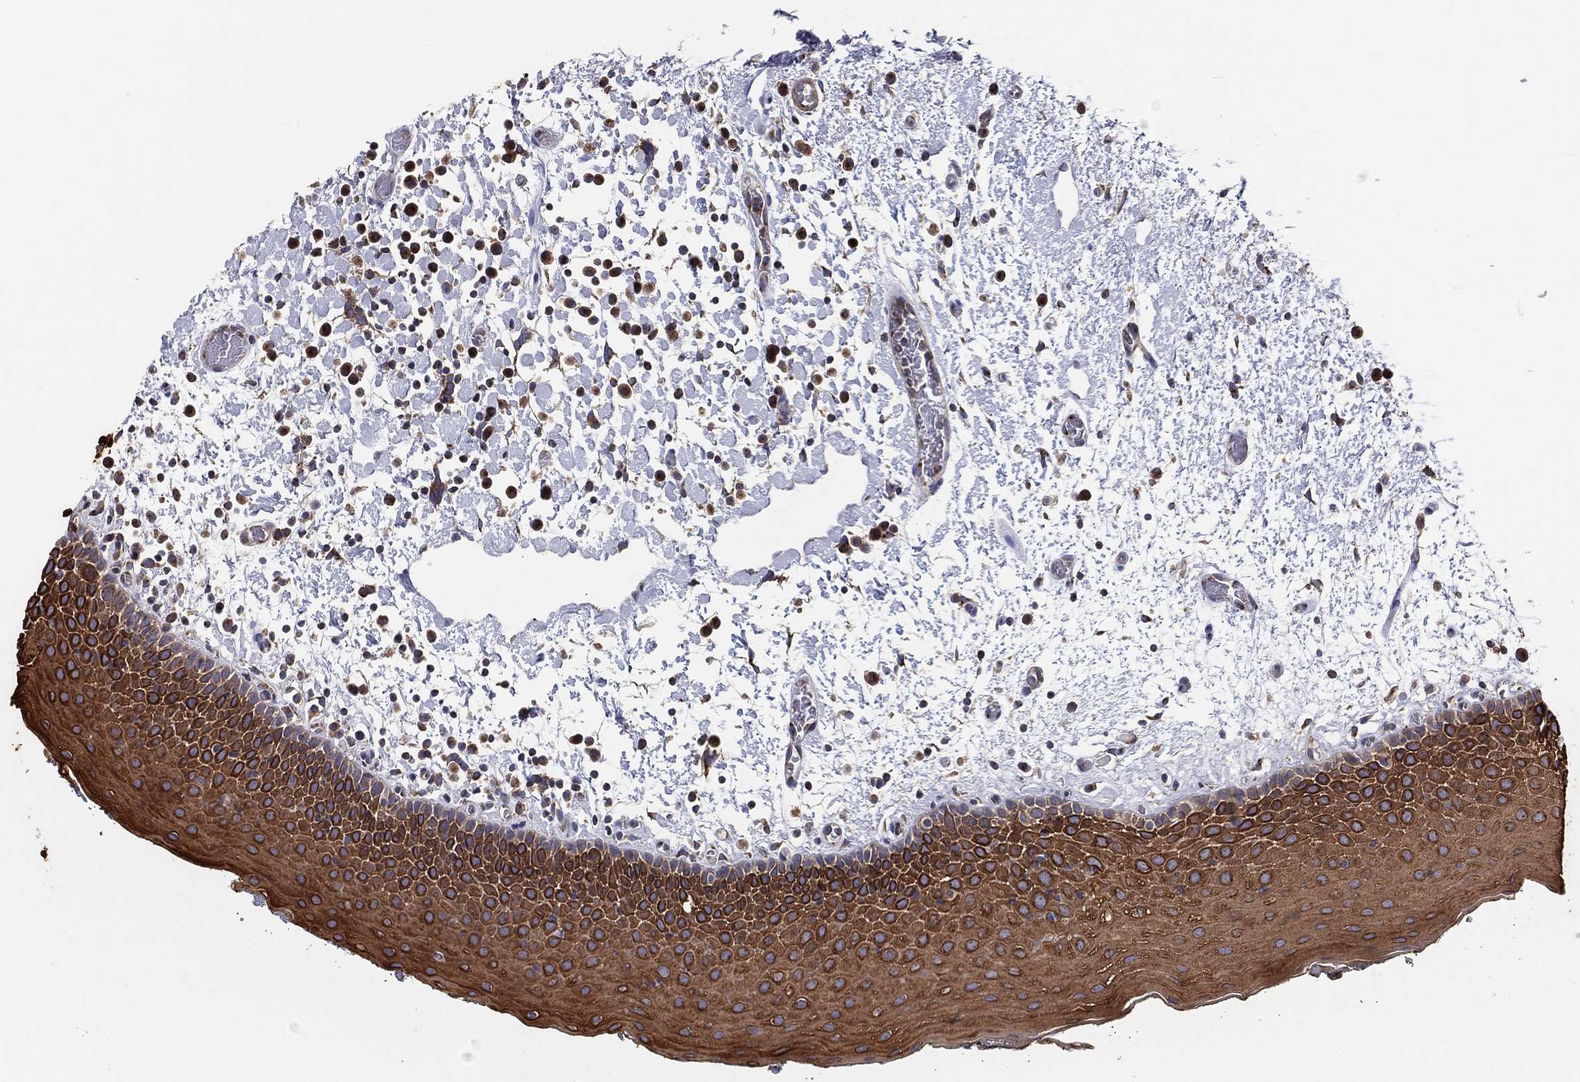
{"staining": {"intensity": "strong", "quantity": ">75%", "location": "cytoplasmic/membranous"}, "tissue": "oral mucosa", "cell_type": "Squamous epithelial cells", "image_type": "normal", "snomed": [{"axis": "morphology", "description": "Normal tissue, NOS"}, {"axis": "morphology", "description": "Squamous cell carcinoma, NOS"}, {"axis": "topography", "description": "Oral tissue"}, {"axis": "topography", "description": "Tounge, NOS"}, {"axis": "topography", "description": "Head-Neck"}], "caption": "Immunohistochemistry (IHC) of benign human oral mucosa exhibits high levels of strong cytoplasmic/membranous staining in about >75% of squamous epithelial cells.", "gene": "EIF2B5", "patient": {"sex": "female", "age": 80}}